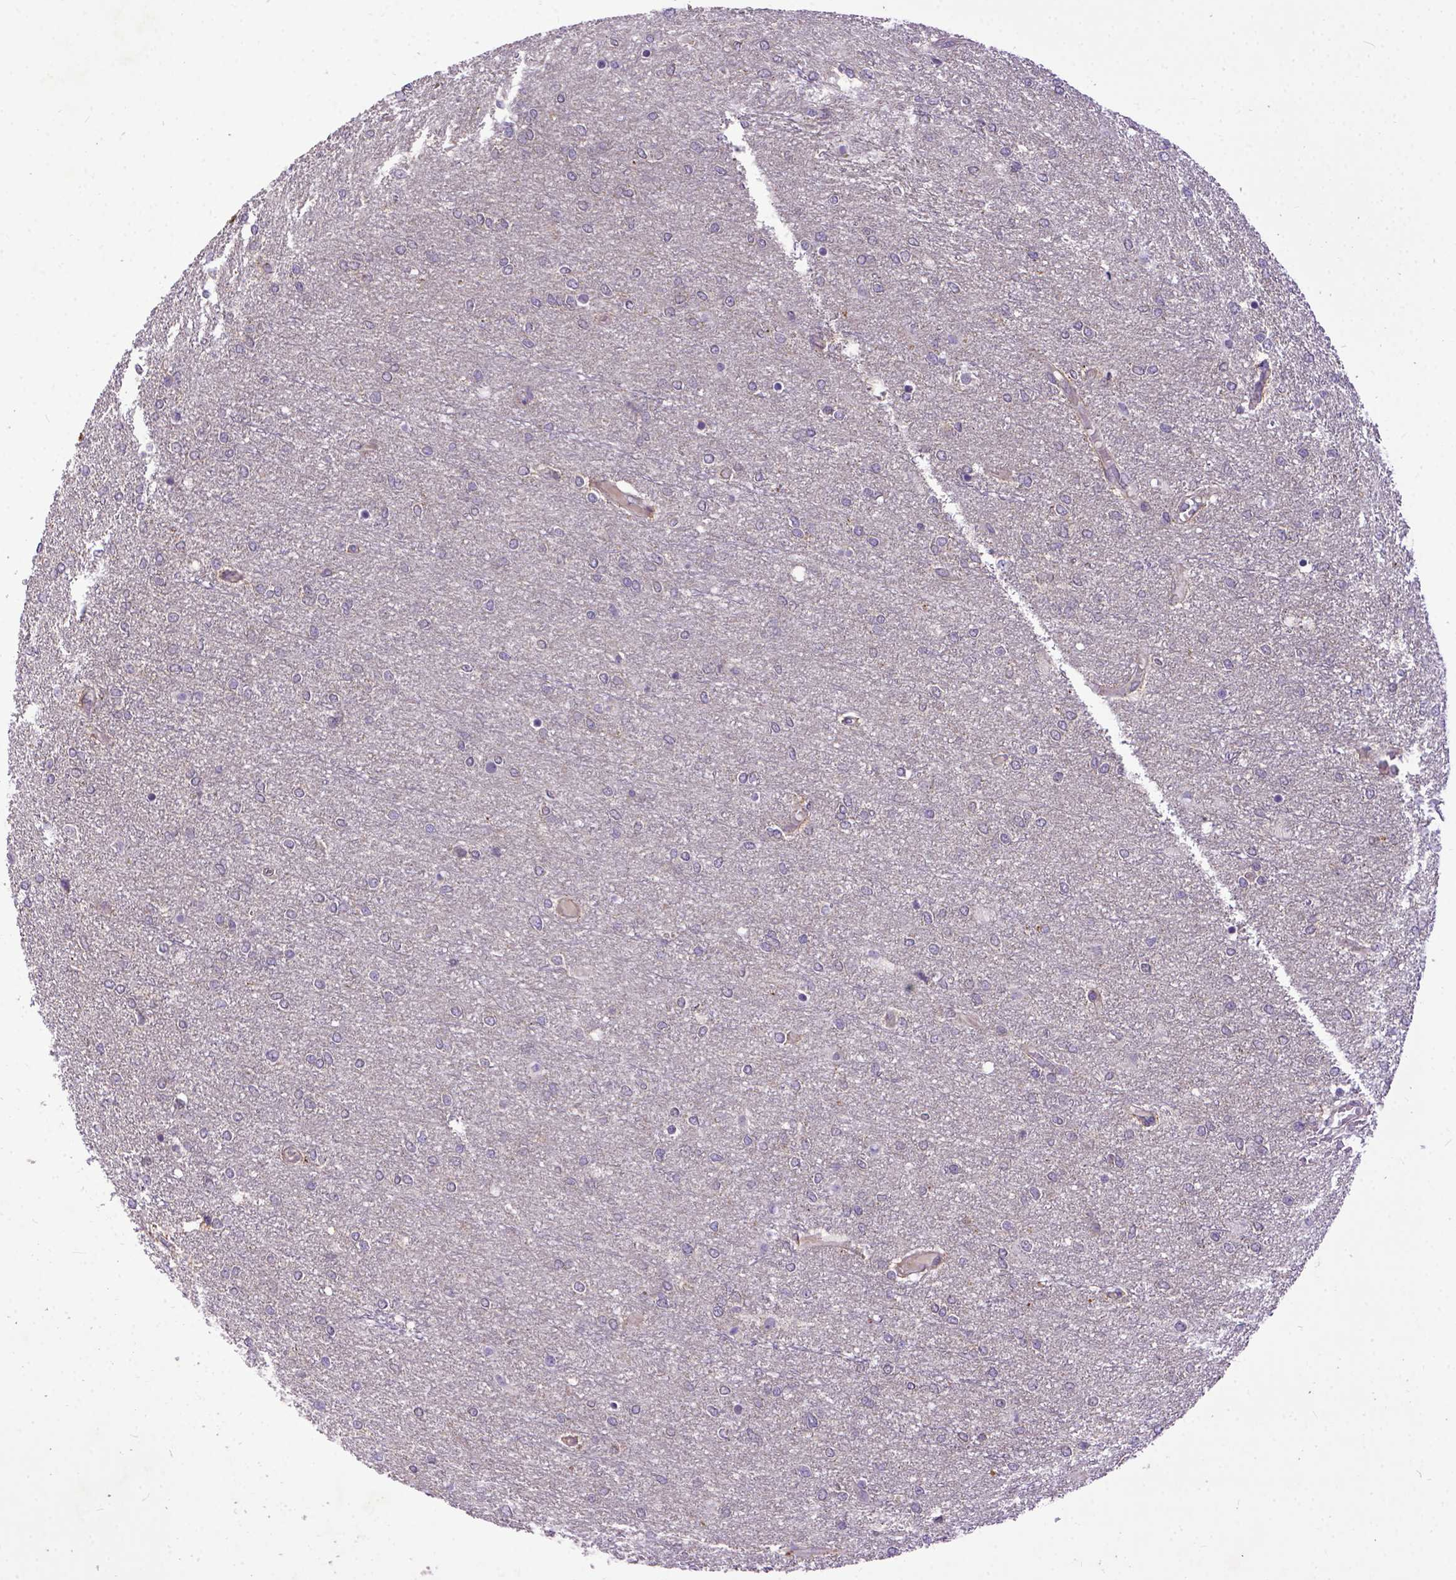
{"staining": {"intensity": "negative", "quantity": "none", "location": "none"}, "tissue": "glioma", "cell_type": "Tumor cells", "image_type": "cancer", "snomed": [{"axis": "morphology", "description": "Glioma, malignant, High grade"}, {"axis": "topography", "description": "Brain"}], "caption": "Protein analysis of malignant glioma (high-grade) reveals no significant expression in tumor cells.", "gene": "CPNE1", "patient": {"sex": "female", "age": 61}}